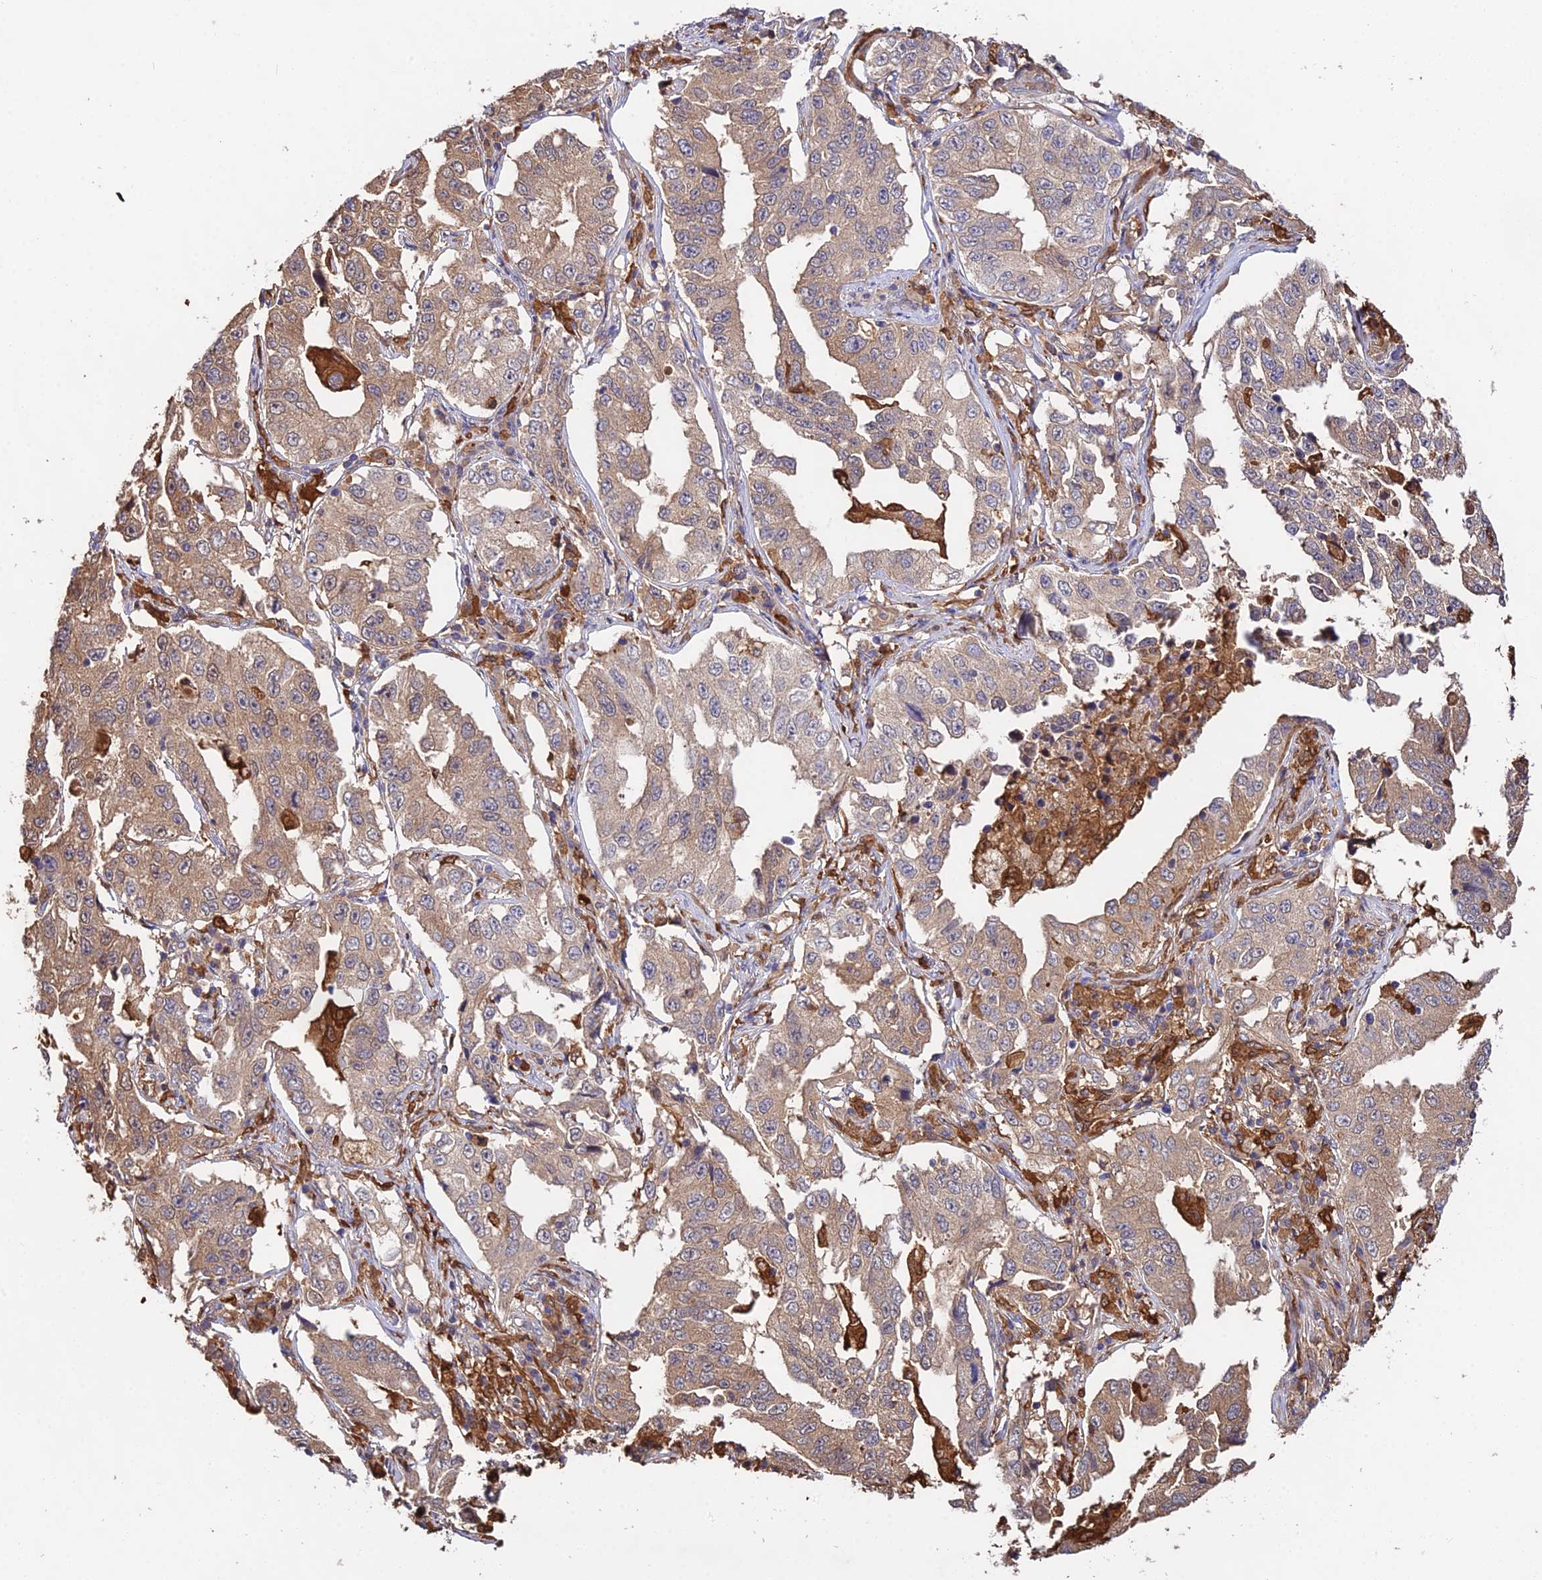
{"staining": {"intensity": "weak", "quantity": ">75%", "location": "cytoplasmic/membranous"}, "tissue": "lung cancer", "cell_type": "Tumor cells", "image_type": "cancer", "snomed": [{"axis": "morphology", "description": "Adenocarcinoma, NOS"}, {"axis": "topography", "description": "Lung"}], "caption": "Lung cancer (adenocarcinoma) stained with a protein marker shows weak staining in tumor cells.", "gene": "FBP1", "patient": {"sex": "female", "age": 51}}